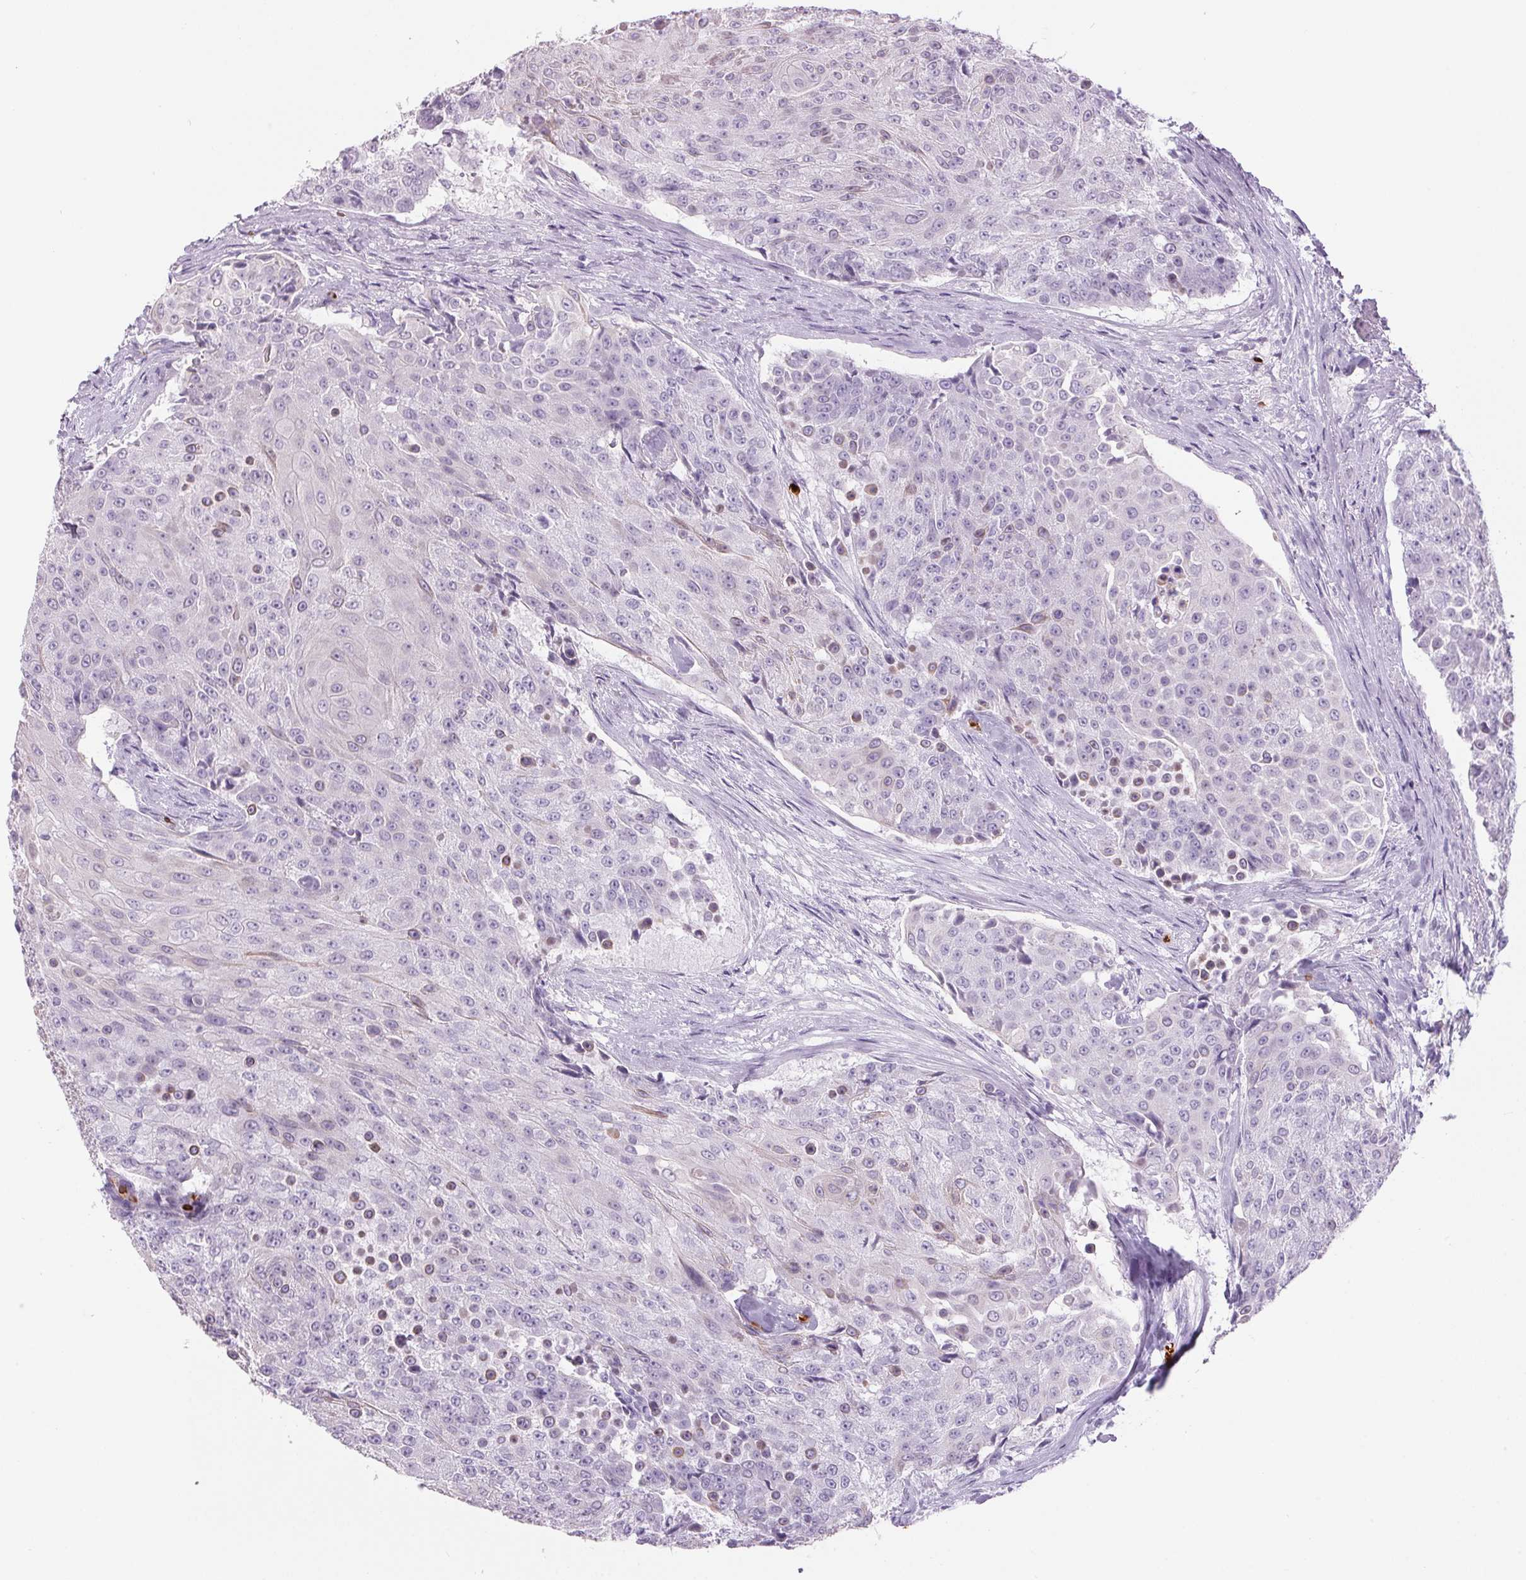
{"staining": {"intensity": "negative", "quantity": "none", "location": "none"}, "tissue": "urothelial cancer", "cell_type": "Tumor cells", "image_type": "cancer", "snomed": [{"axis": "morphology", "description": "Urothelial carcinoma, High grade"}, {"axis": "topography", "description": "Urinary bladder"}], "caption": "A high-resolution histopathology image shows immunohistochemistry staining of high-grade urothelial carcinoma, which reveals no significant positivity in tumor cells.", "gene": "HBQ1", "patient": {"sex": "female", "age": 63}}